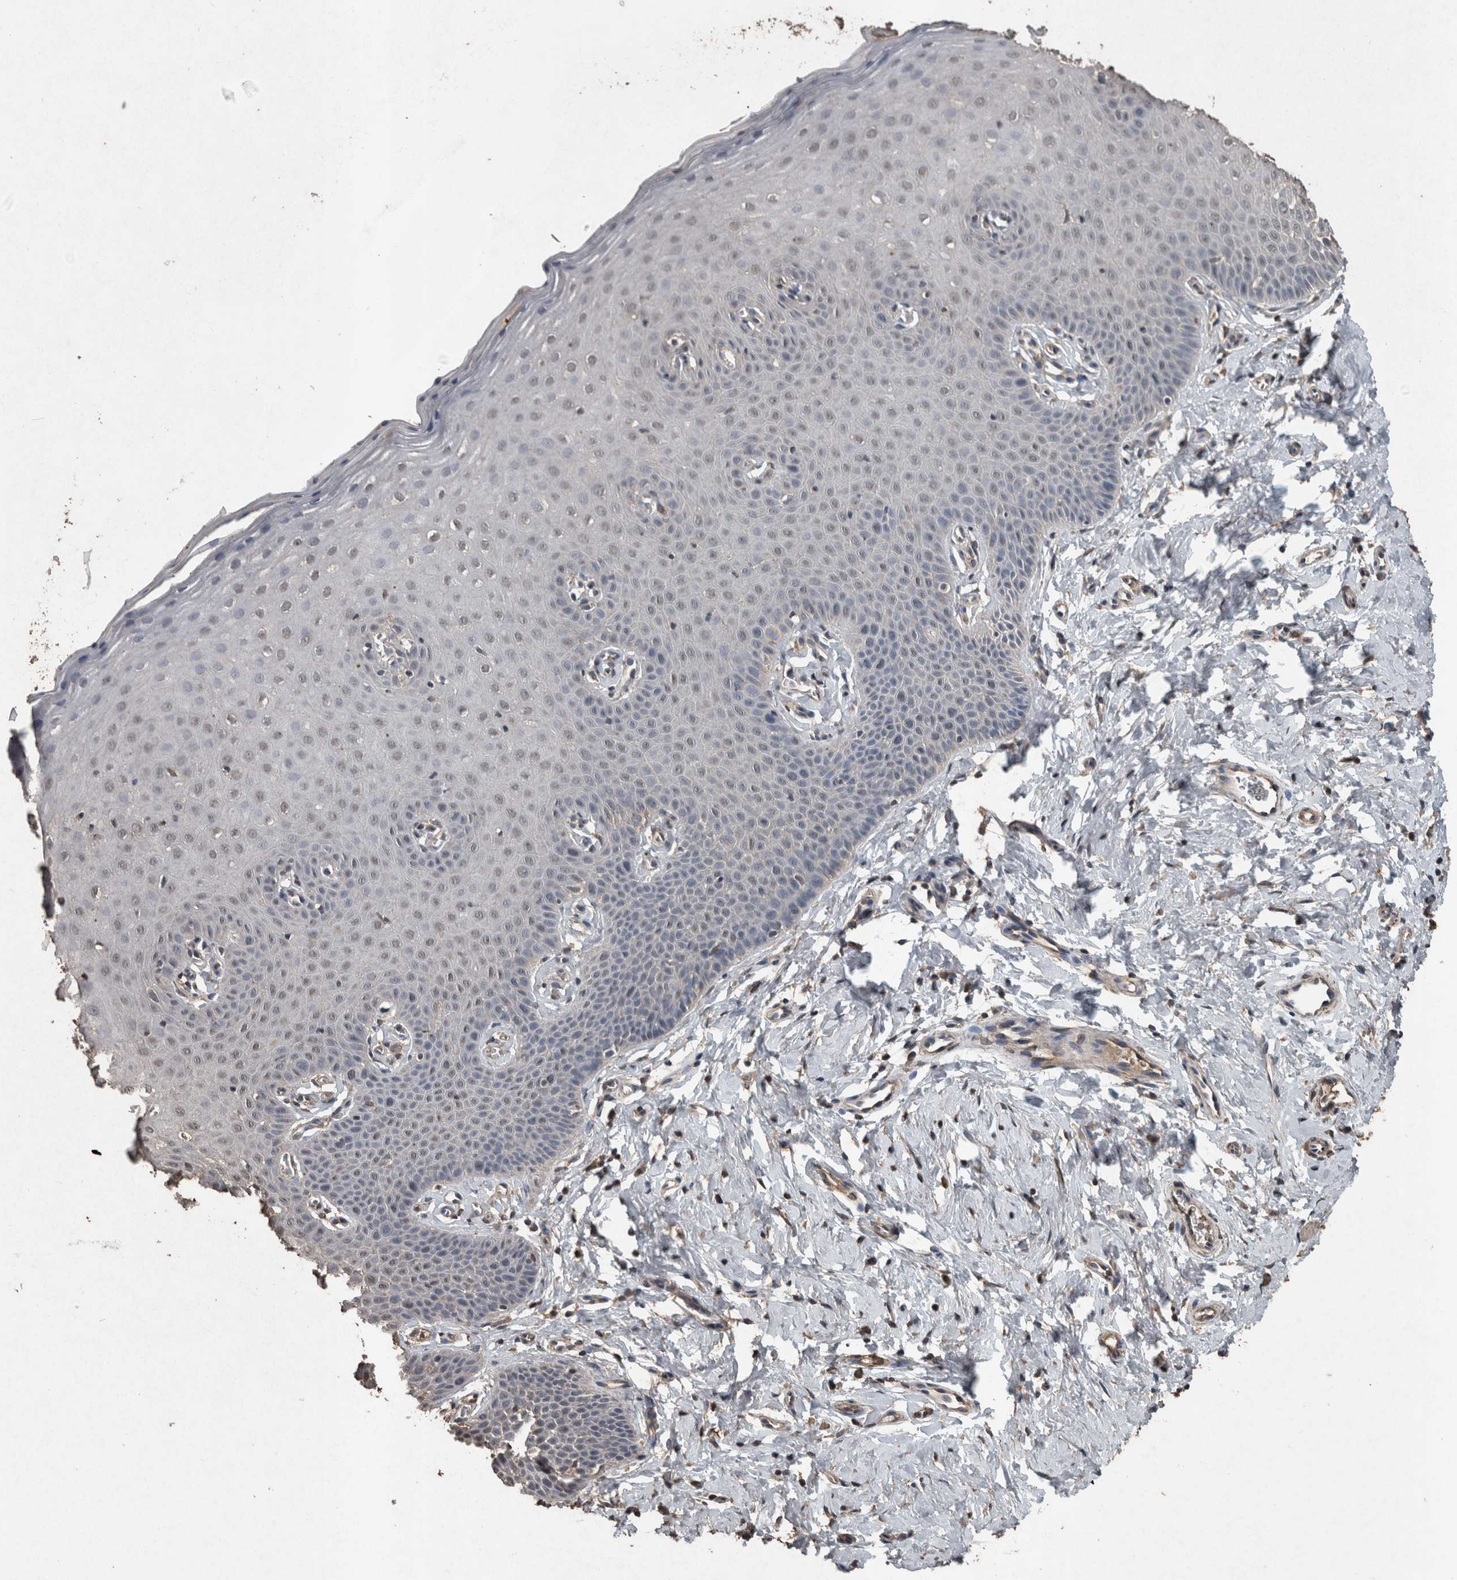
{"staining": {"intensity": "weak", "quantity": "<25%", "location": "cytoplasmic/membranous"}, "tissue": "cervix", "cell_type": "Glandular cells", "image_type": "normal", "snomed": [{"axis": "morphology", "description": "Normal tissue, NOS"}, {"axis": "topography", "description": "Cervix"}], "caption": "The image reveals no staining of glandular cells in benign cervix.", "gene": "FGFRL1", "patient": {"sex": "female", "age": 36}}